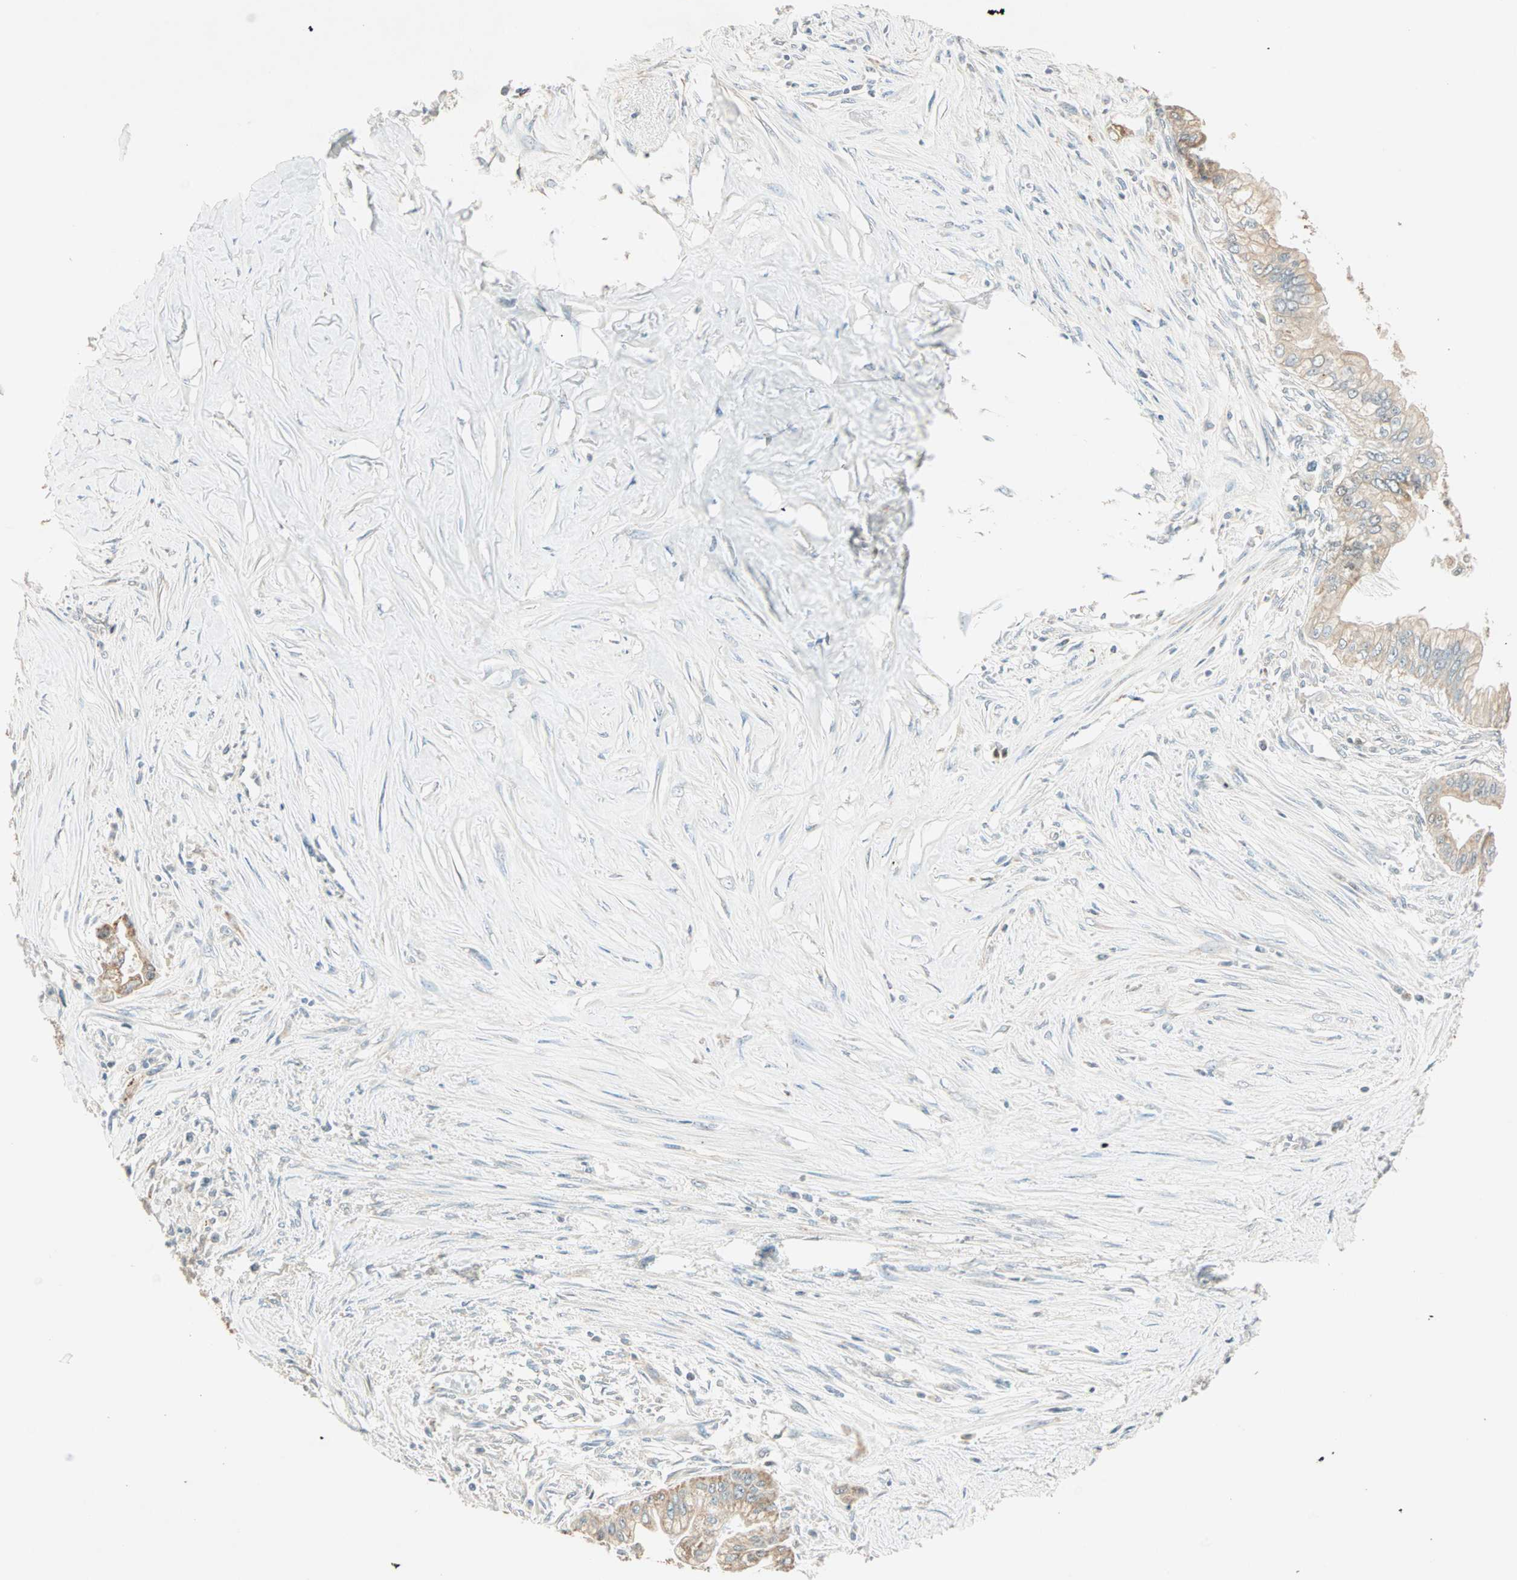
{"staining": {"intensity": "weak", "quantity": "25%-75%", "location": "cytoplasmic/membranous"}, "tissue": "pancreatic cancer", "cell_type": "Tumor cells", "image_type": "cancer", "snomed": [{"axis": "morphology", "description": "Adenocarcinoma, NOS"}, {"axis": "topography", "description": "Pancreas"}], "caption": "The photomicrograph exhibits a brown stain indicating the presence of a protein in the cytoplasmic/membranous of tumor cells in pancreatic cancer (adenocarcinoma).", "gene": "RAD18", "patient": {"sex": "male", "age": 59}}